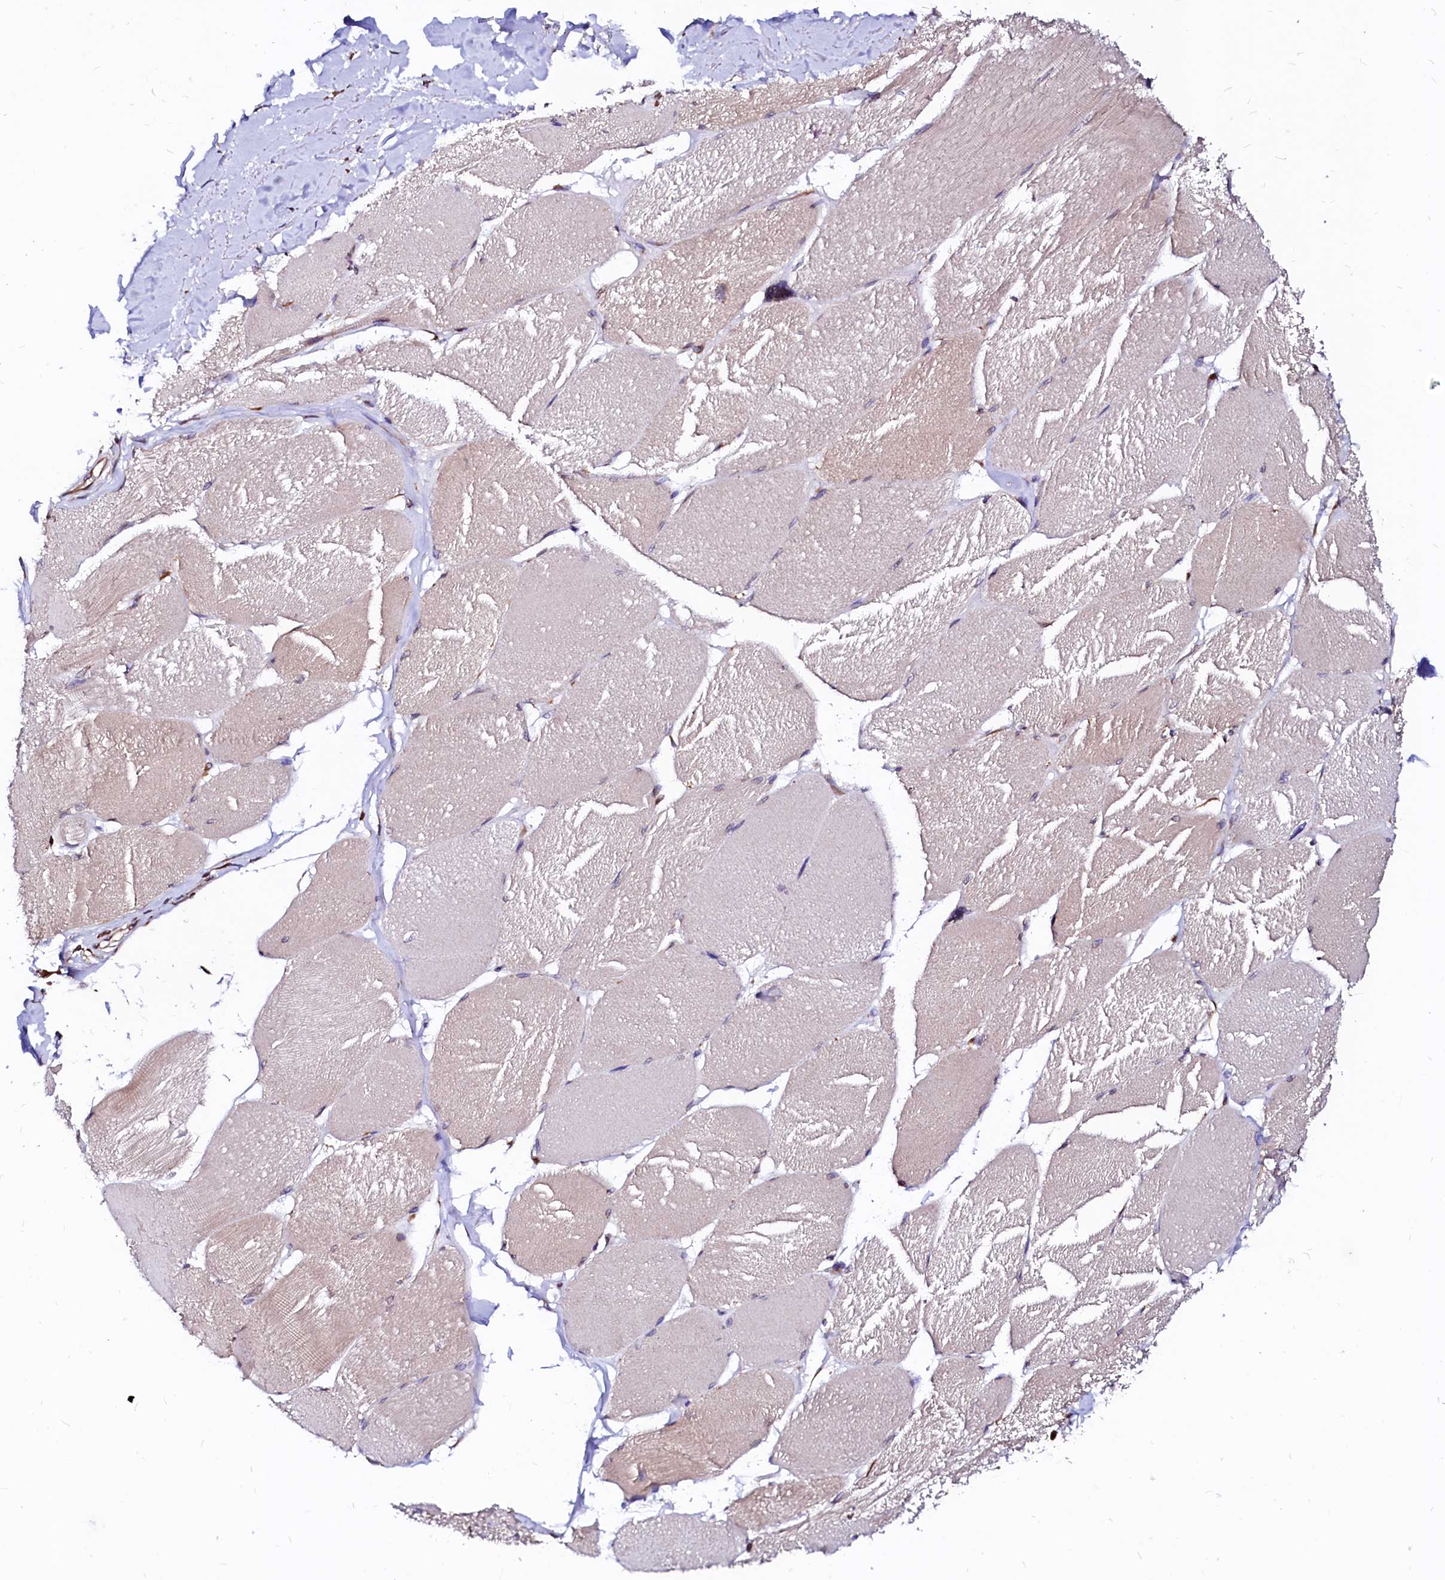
{"staining": {"intensity": "moderate", "quantity": "25%-75%", "location": "cytoplasmic/membranous"}, "tissue": "skeletal muscle", "cell_type": "Myocytes", "image_type": "normal", "snomed": [{"axis": "morphology", "description": "Normal tissue, NOS"}, {"axis": "topography", "description": "Skin"}, {"axis": "topography", "description": "Skeletal muscle"}], "caption": "Immunohistochemistry (IHC) histopathology image of benign human skeletal muscle stained for a protein (brown), which shows medium levels of moderate cytoplasmic/membranous staining in approximately 25%-75% of myocytes.", "gene": "DERL1", "patient": {"sex": "male", "age": 83}}